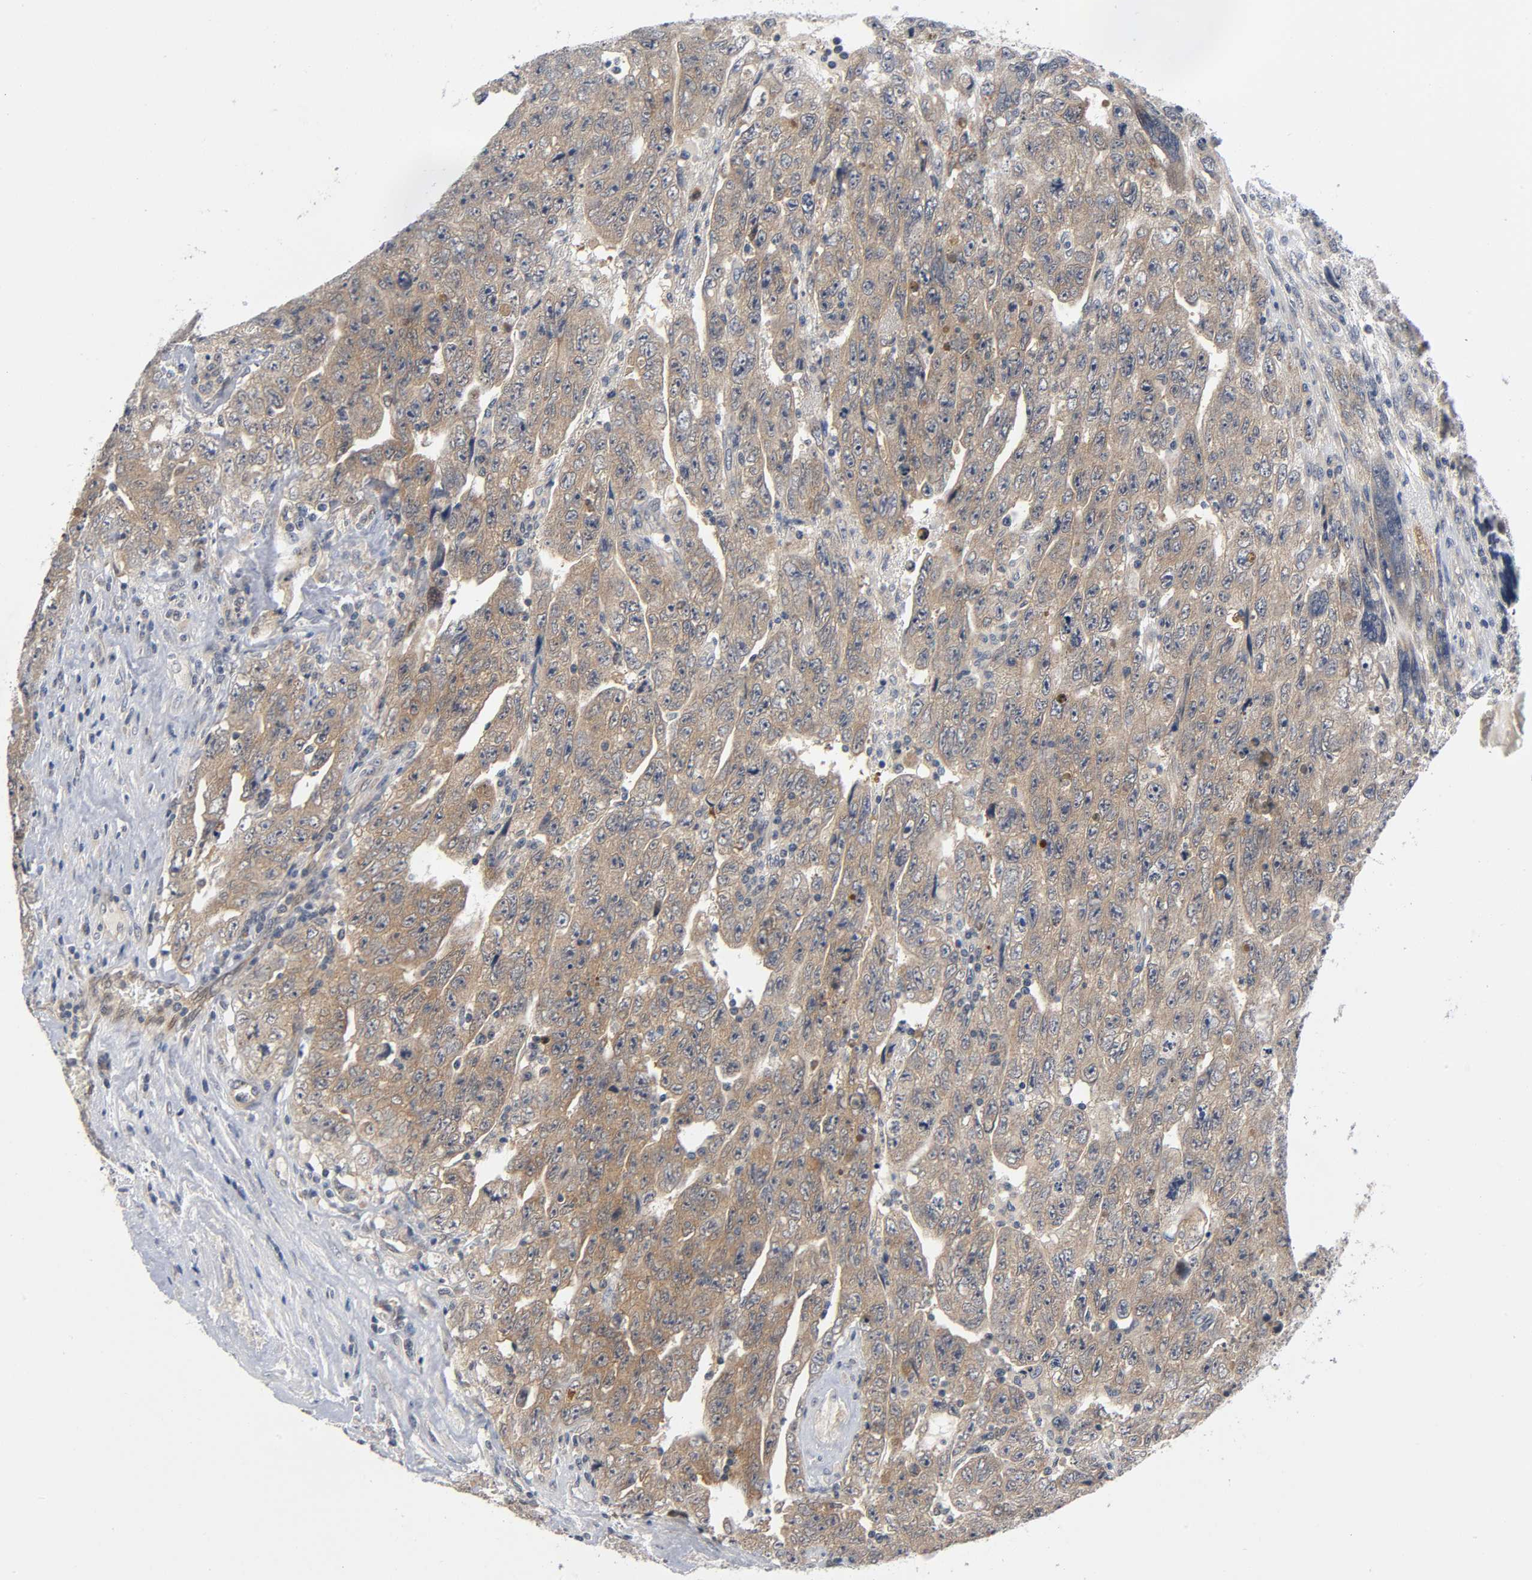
{"staining": {"intensity": "moderate", "quantity": ">75%", "location": "cytoplasmic/membranous"}, "tissue": "testis cancer", "cell_type": "Tumor cells", "image_type": "cancer", "snomed": [{"axis": "morphology", "description": "Carcinoma, Embryonal, NOS"}, {"axis": "topography", "description": "Testis"}], "caption": "Brown immunohistochemical staining in testis cancer displays moderate cytoplasmic/membranous expression in approximately >75% of tumor cells. (brown staining indicates protein expression, while blue staining denotes nuclei).", "gene": "MAPK8", "patient": {"sex": "male", "age": 28}}